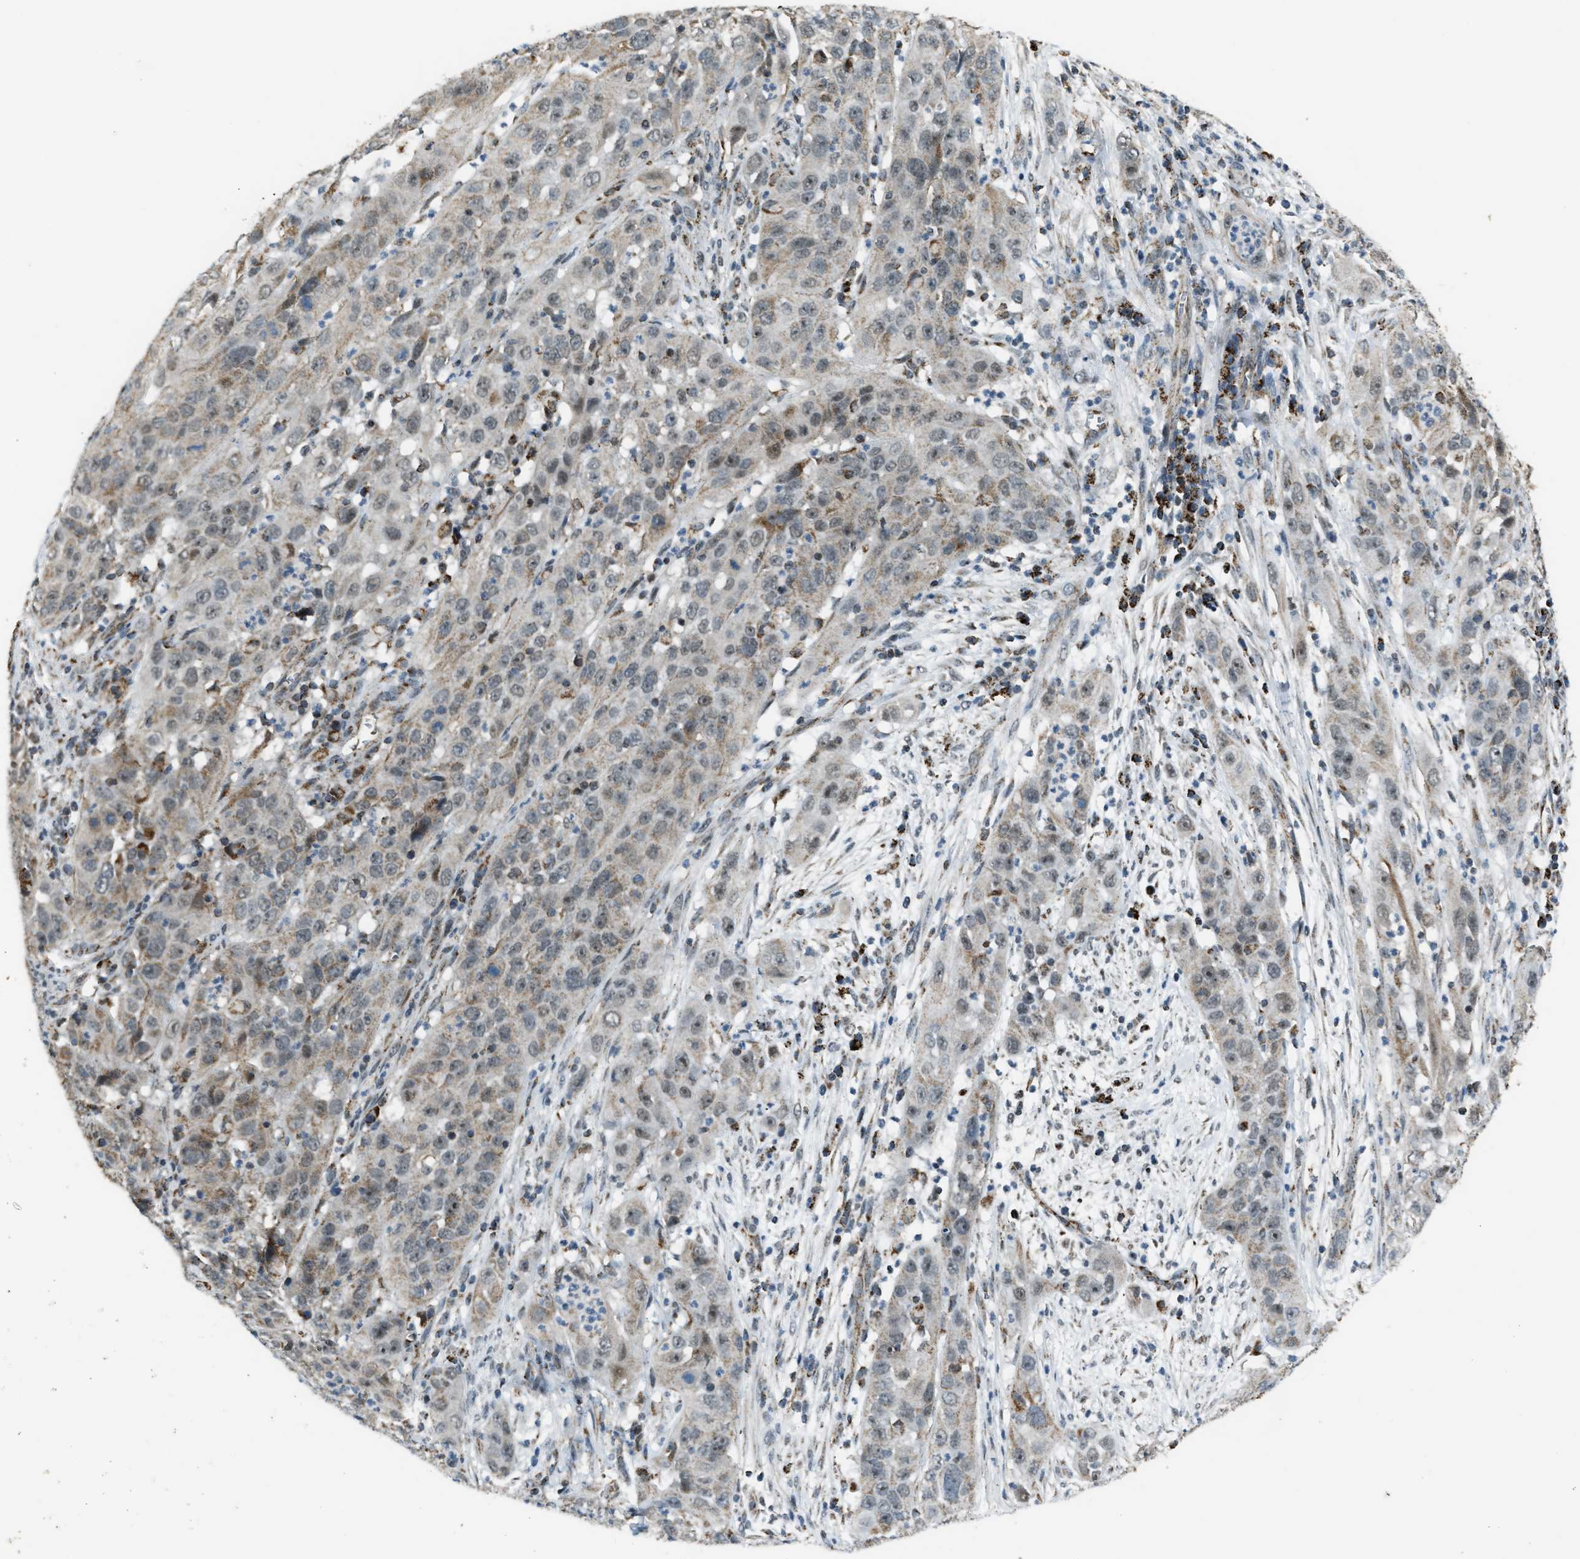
{"staining": {"intensity": "weak", "quantity": ">75%", "location": "cytoplasmic/membranous,nuclear"}, "tissue": "cervical cancer", "cell_type": "Tumor cells", "image_type": "cancer", "snomed": [{"axis": "morphology", "description": "Squamous cell carcinoma, NOS"}, {"axis": "topography", "description": "Cervix"}], "caption": "IHC (DAB) staining of cervical squamous cell carcinoma demonstrates weak cytoplasmic/membranous and nuclear protein positivity in approximately >75% of tumor cells.", "gene": "CHN2", "patient": {"sex": "female", "age": 32}}